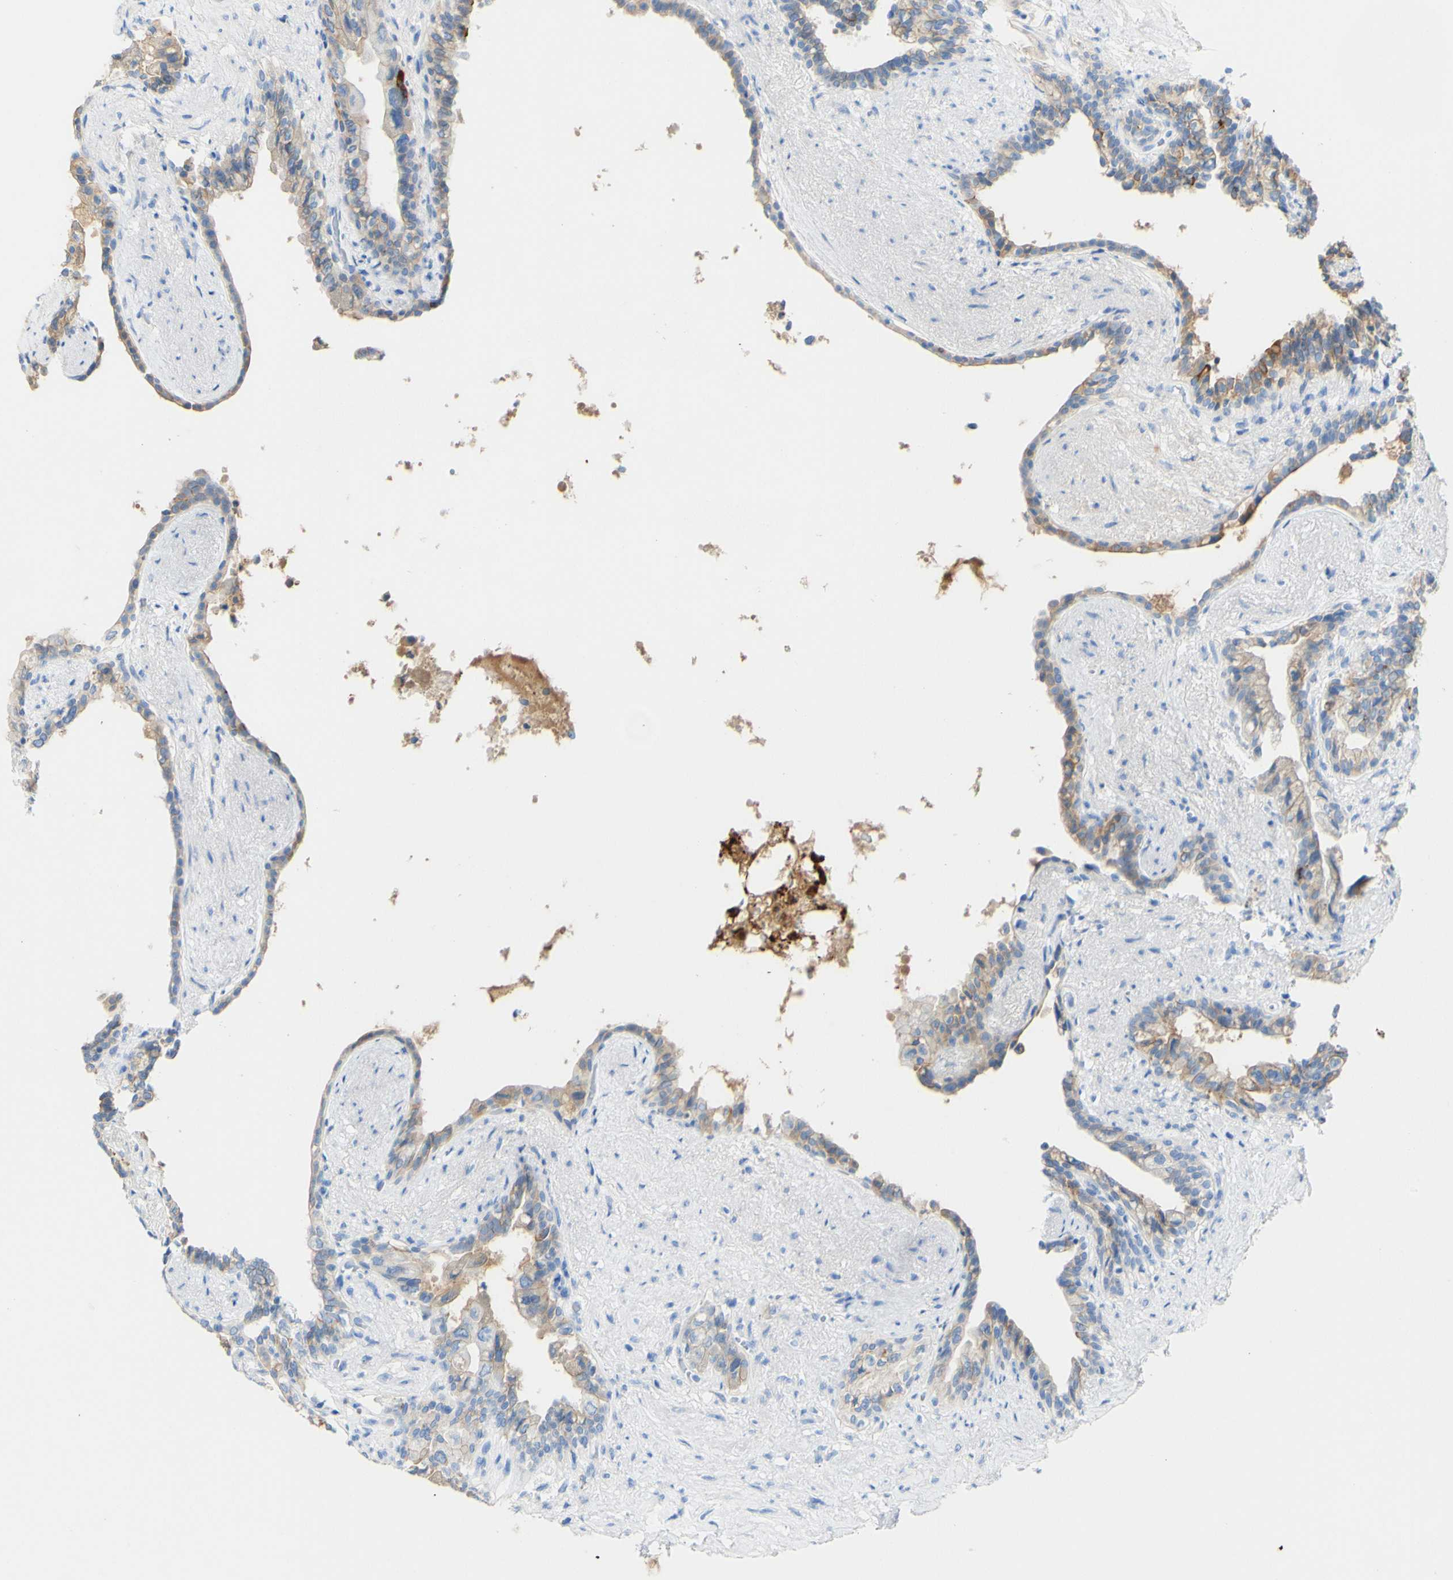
{"staining": {"intensity": "weak", "quantity": "25%-75%", "location": "cytoplasmic/membranous"}, "tissue": "seminal vesicle", "cell_type": "Glandular cells", "image_type": "normal", "snomed": [{"axis": "morphology", "description": "Normal tissue, NOS"}, {"axis": "topography", "description": "Seminal veicle"}], "caption": "Human seminal vesicle stained with a brown dye demonstrates weak cytoplasmic/membranous positive expression in approximately 25%-75% of glandular cells.", "gene": "PIGR", "patient": {"sex": "male", "age": 63}}